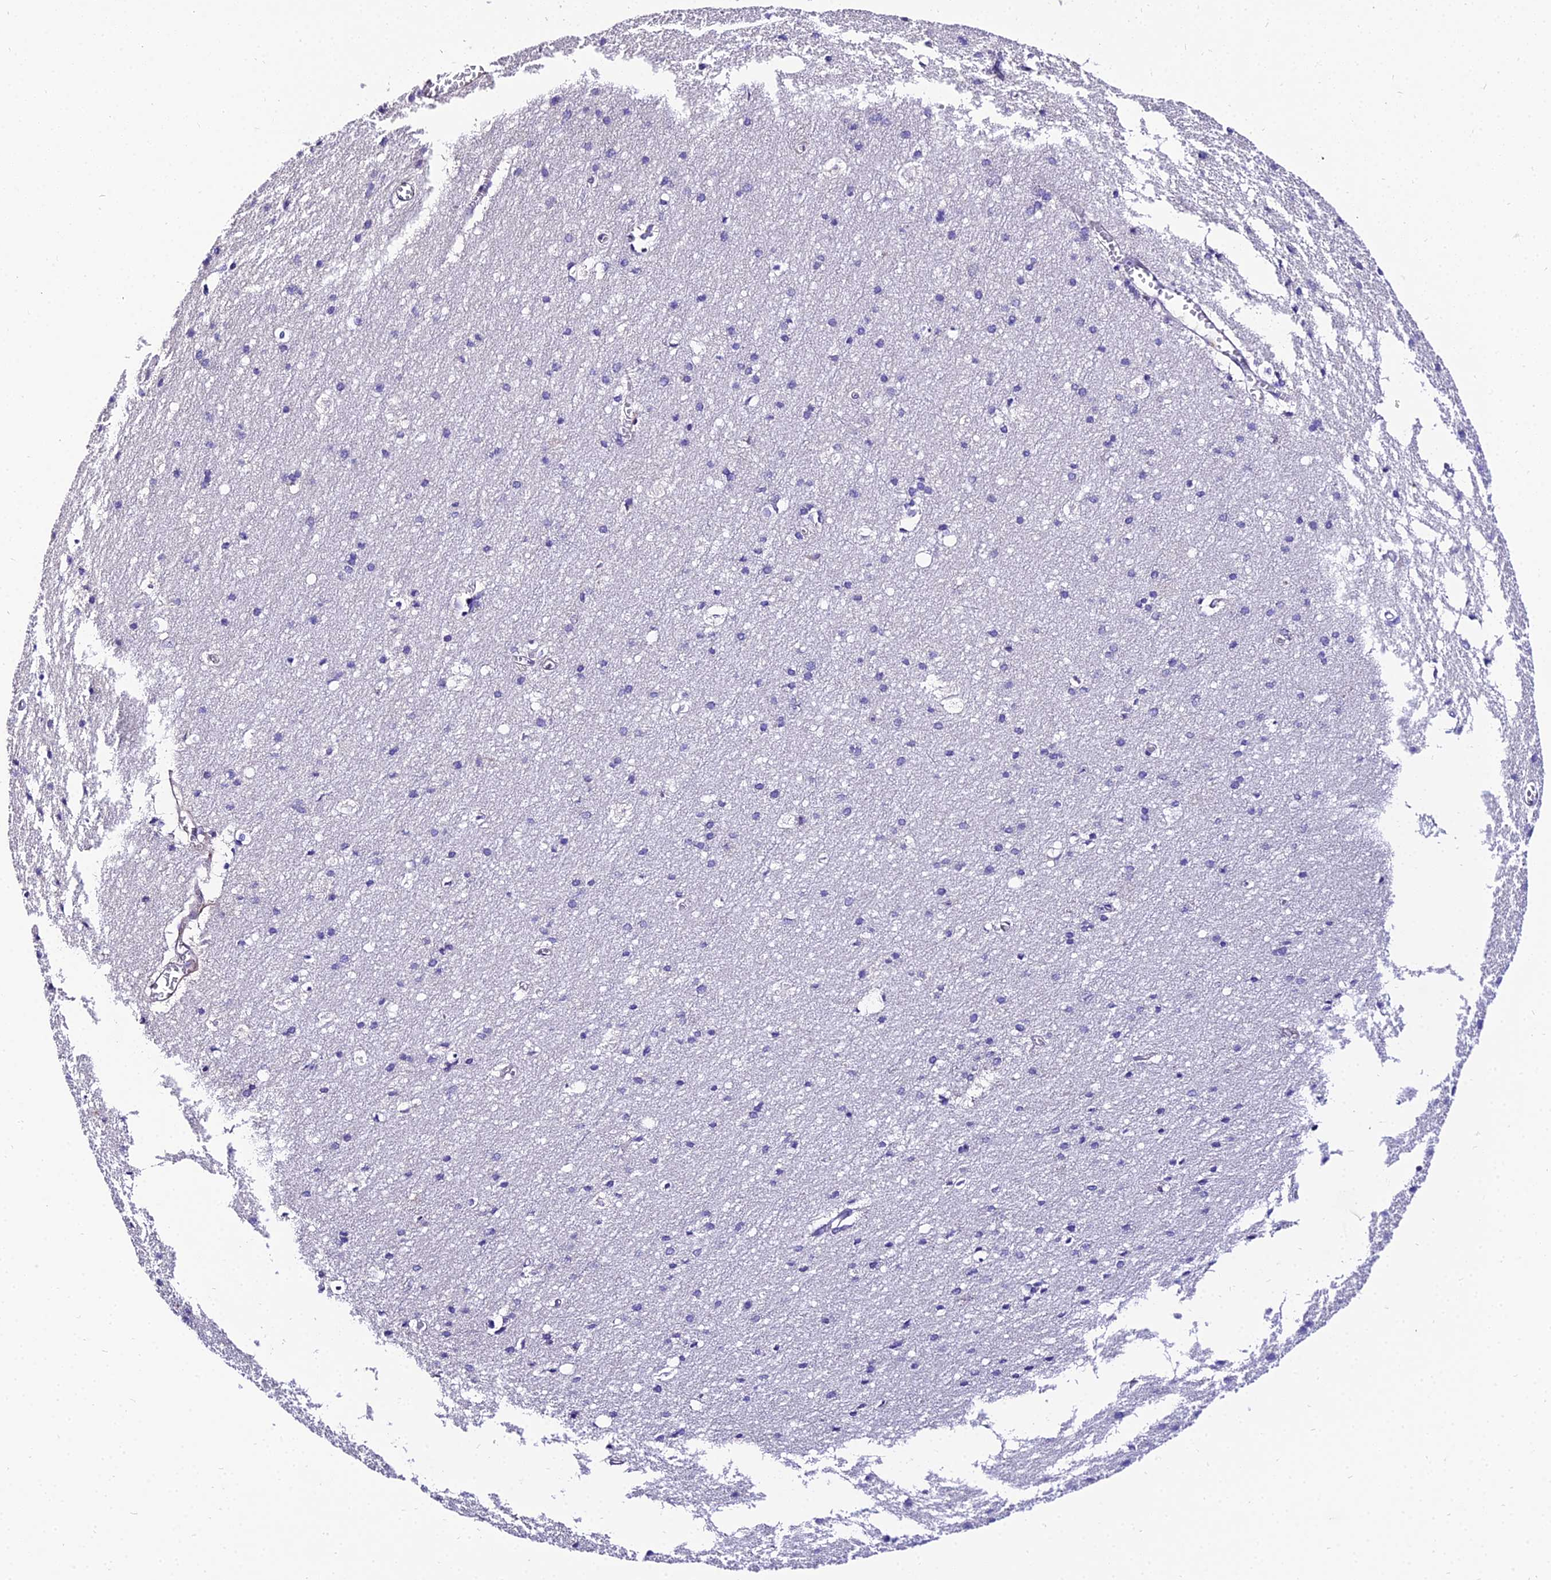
{"staining": {"intensity": "weak", "quantity": "25%-75%", "location": "cytoplasmic/membranous"}, "tissue": "cerebral cortex", "cell_type": "Endothelial cells", "image_type": "normal", "snomed": [{"axis": "morphology", "description": "Normal tissue, NOS"}, {"axis": "topography", "description": "Cerebral cortex"}], "caption": "High-magnification brightfield microscopy of normal cerebral cortex stained with DAB (brown) and counterstained with hematoxylin (blue). endothelial cells exhibit weak cytoplasmic/membranous staining is seen in approximately25%-75% of cells.", "gene": "SHQ1", "patient": {"sex": "male", "age": 54}}